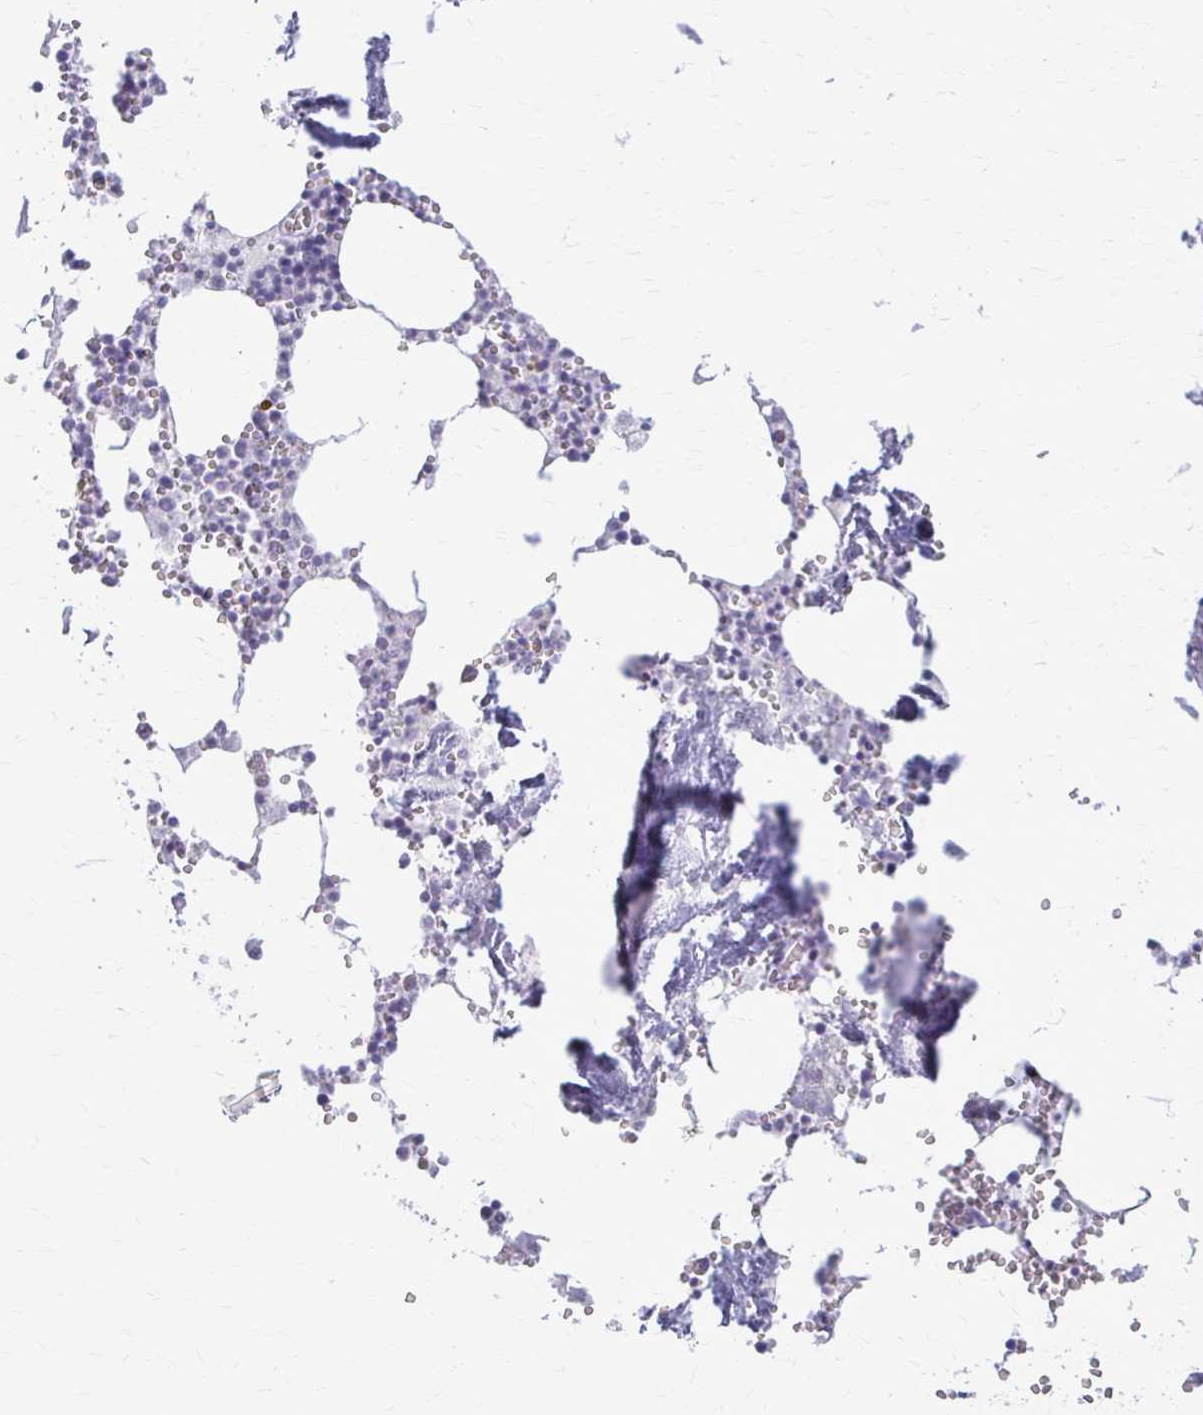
{"staining": {"intensity": "negative", "quantity": "none", "location": "none"}, "tissue": "bone marrow", "cell_type": "Hematopoietic cells", "image_type": "normal", "snomed": [{"axis": "morphology", "description": "Normal tissue, NOS"}, {"axis": "topography", "description": "Bone marrow"}], "caption": "This is an IHC micrograph of normal human bone marrow. There is no positivity in hematopoietic cells.", "gene": "KRT5", "patient": {"sex": "male", "age": 54}}